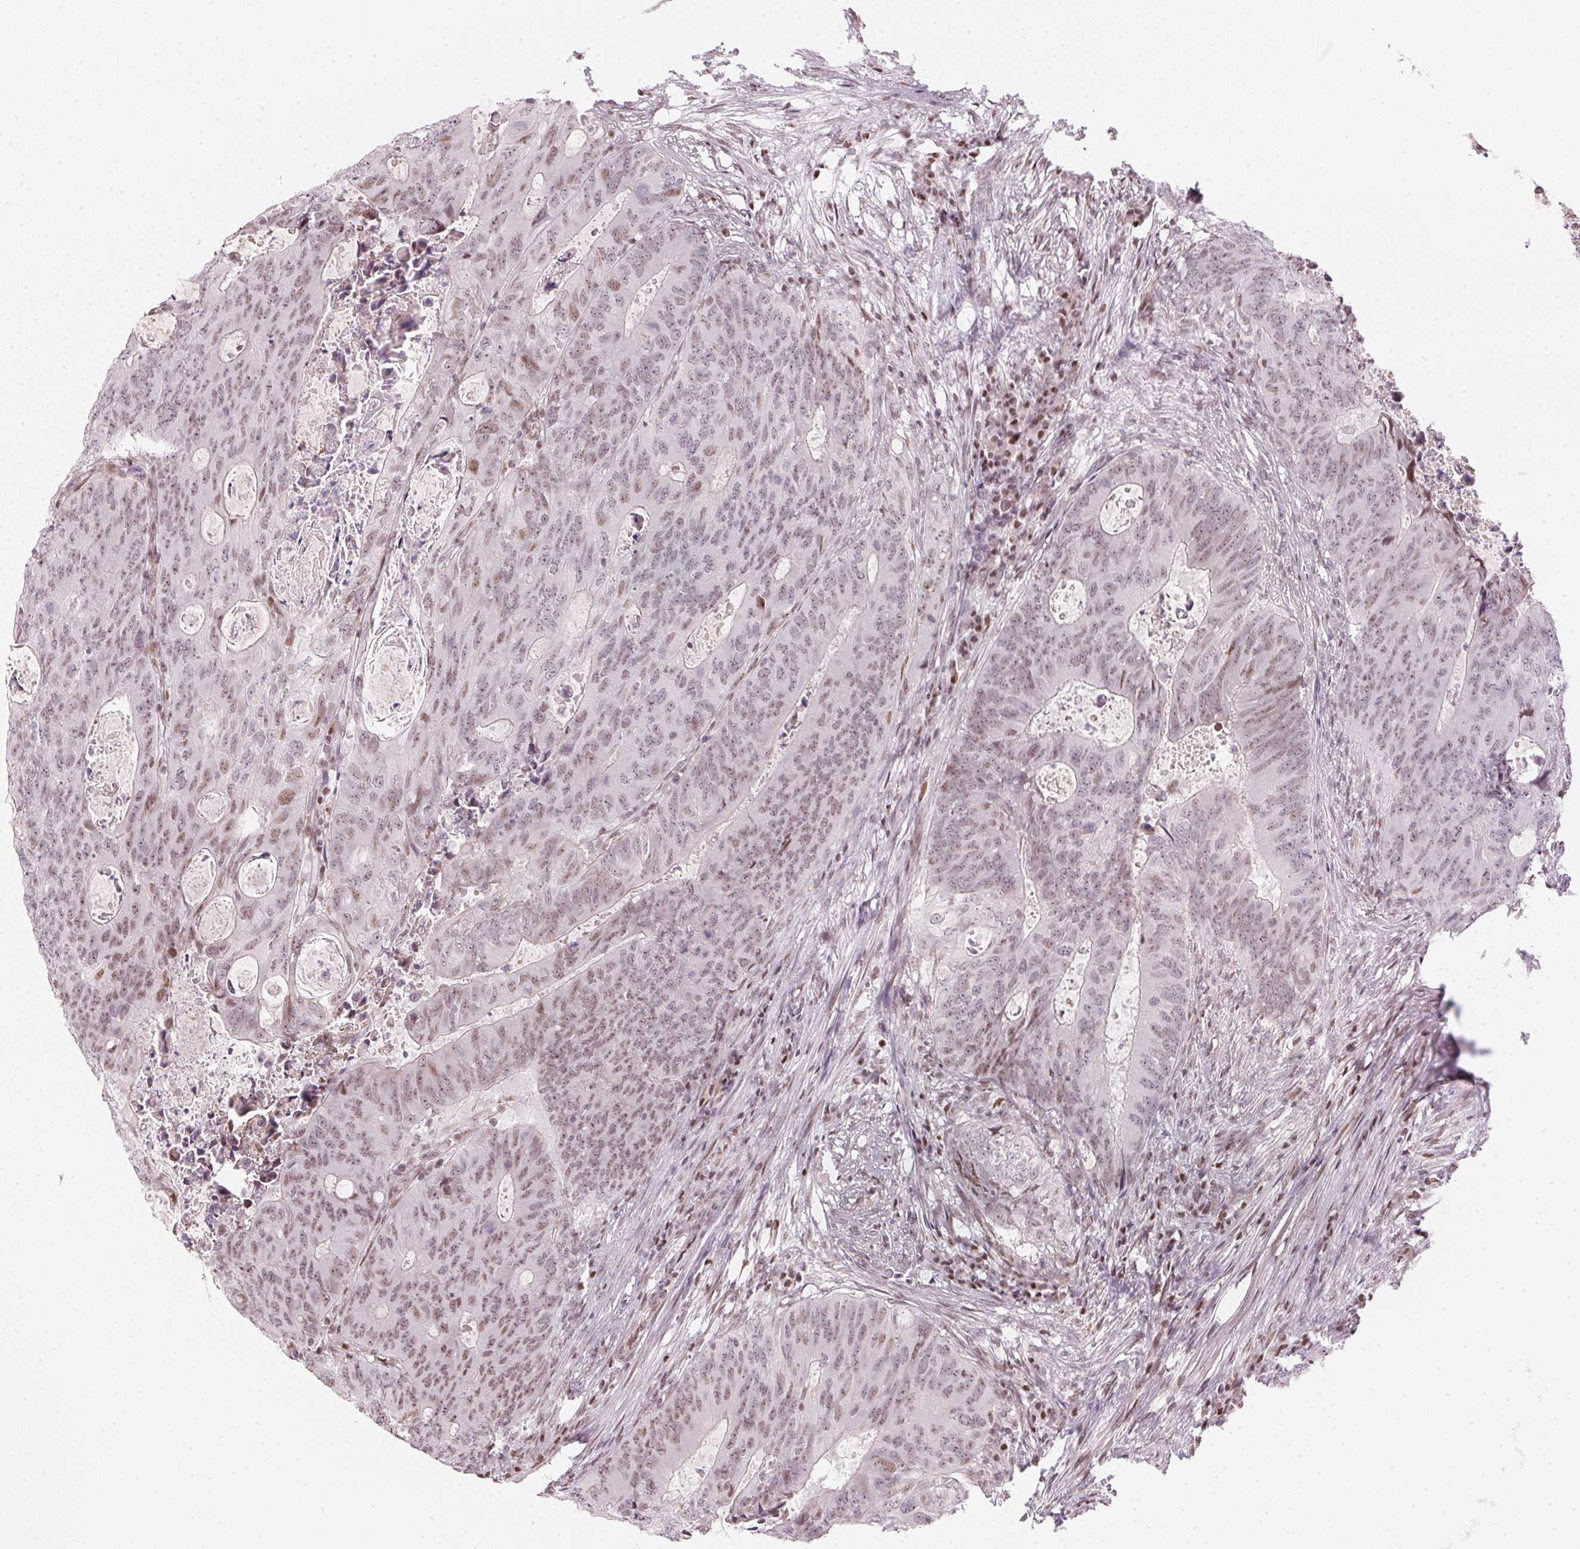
{"staining": {"intensity": "moderate", "quantity": "25%-75%", "location": "nuclear"}, "tissue": "colorectal cancer", "cell_type": "Tumor cells", "image_type": "cancer", "snomed": [{"axis": "morphology", "description": "Adenocarcinoma, NOS"}, {"axis": "topography", "description": "Colon"}], "caption": "Immunohistochemical staining of human colorectal adenocarcinoma reveals moderate nuclear protein staining in approximately 25%-75% of tumor cells.", "gene": "KAT6A", "patient": {"sex": "male", "age": 67}}